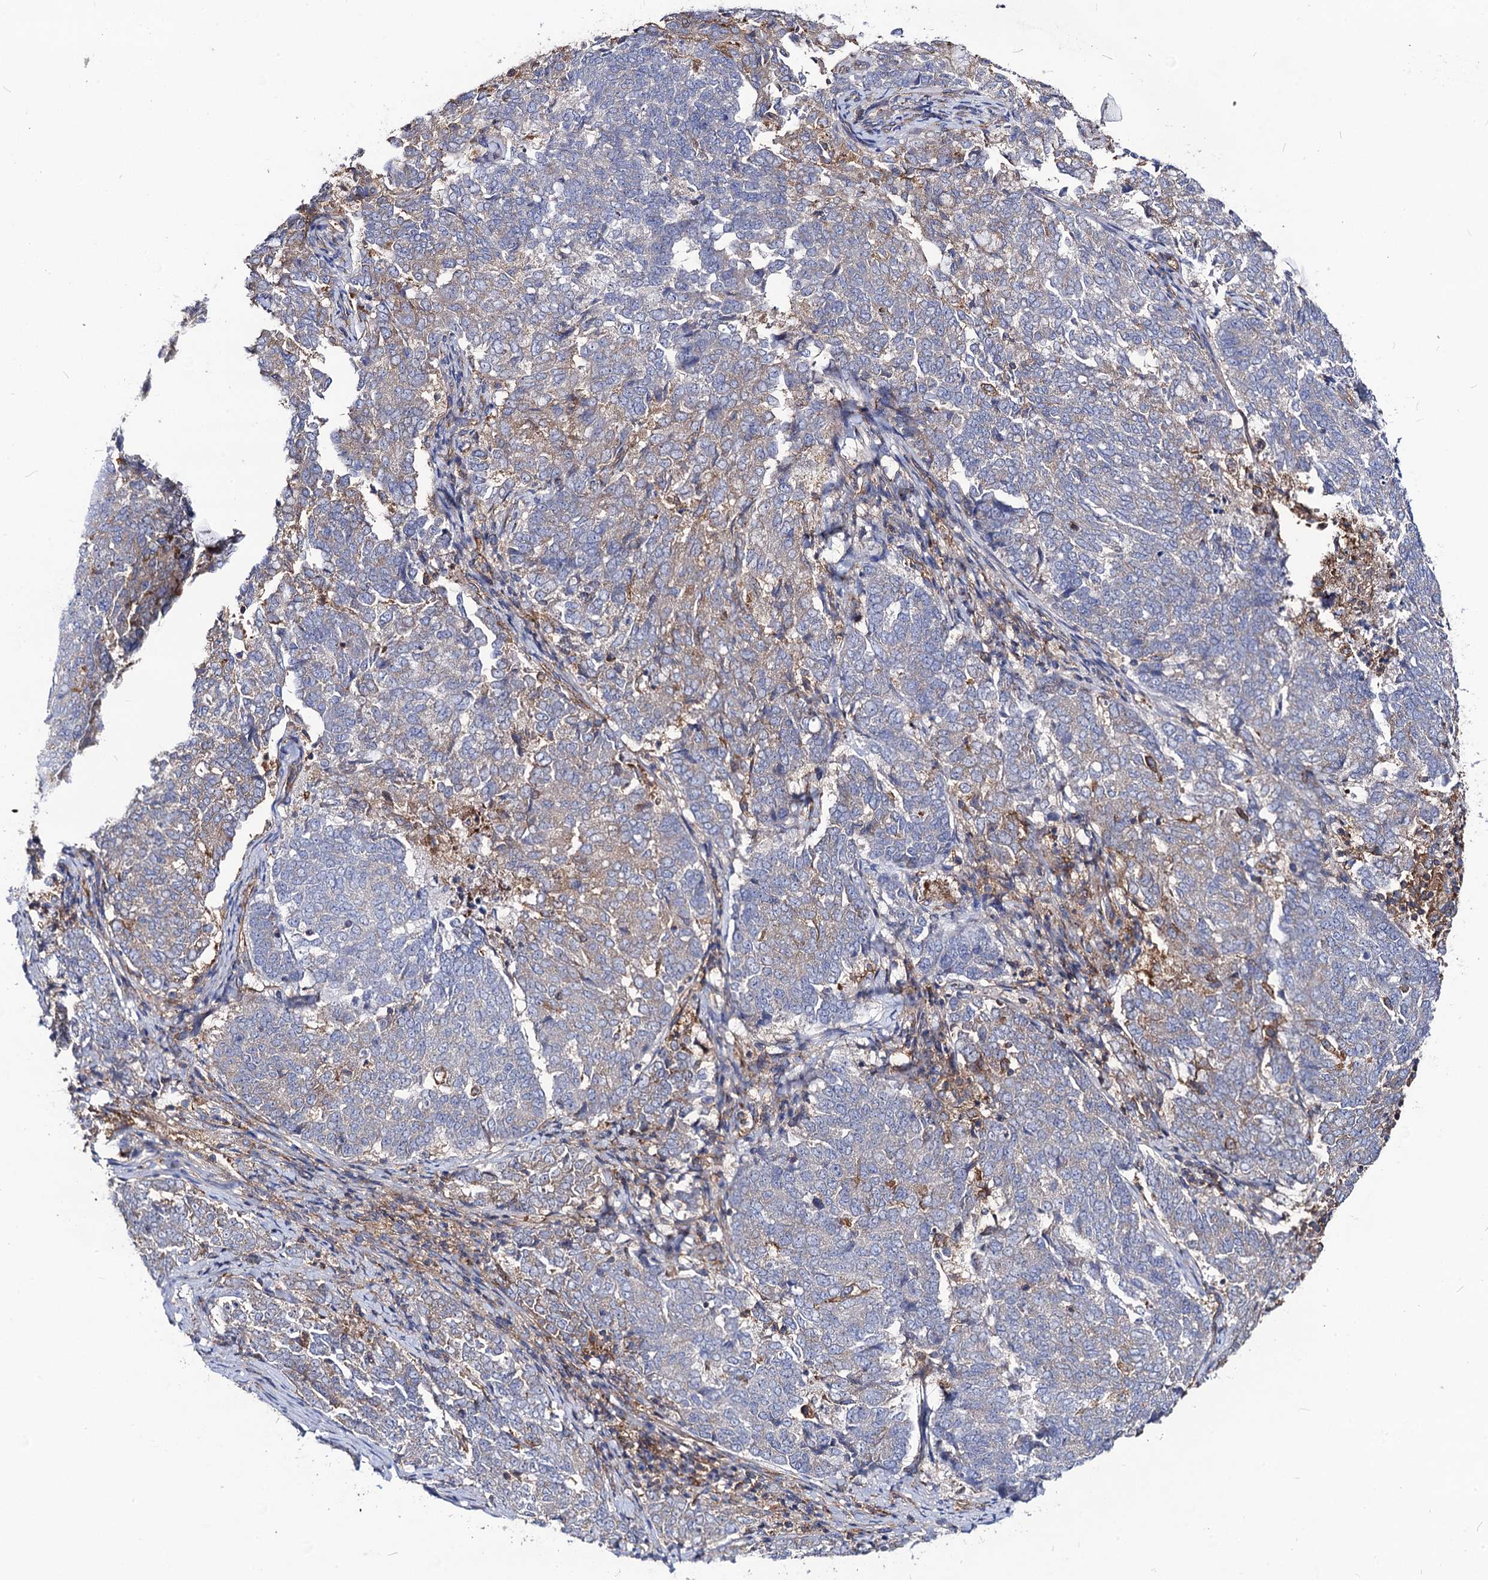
{"staining": {"intensity": "negative", "quantity": "none", "location": "none"}, "tissue": "endometrial cancer", "cell_type": "Tumor cells", "image_type": "cancer", "snomed": [{"axis": "morphology", "description": "Adenocarcinoma, NOS"}, {"axis": "topography", "description": "Endometrium"}], "caption": "Tumor cells show no significant staining in endometrial cancer (adenocarcinoma).", "gene": "DYDC1", "patient": {"sex": "female", "age": 80}}